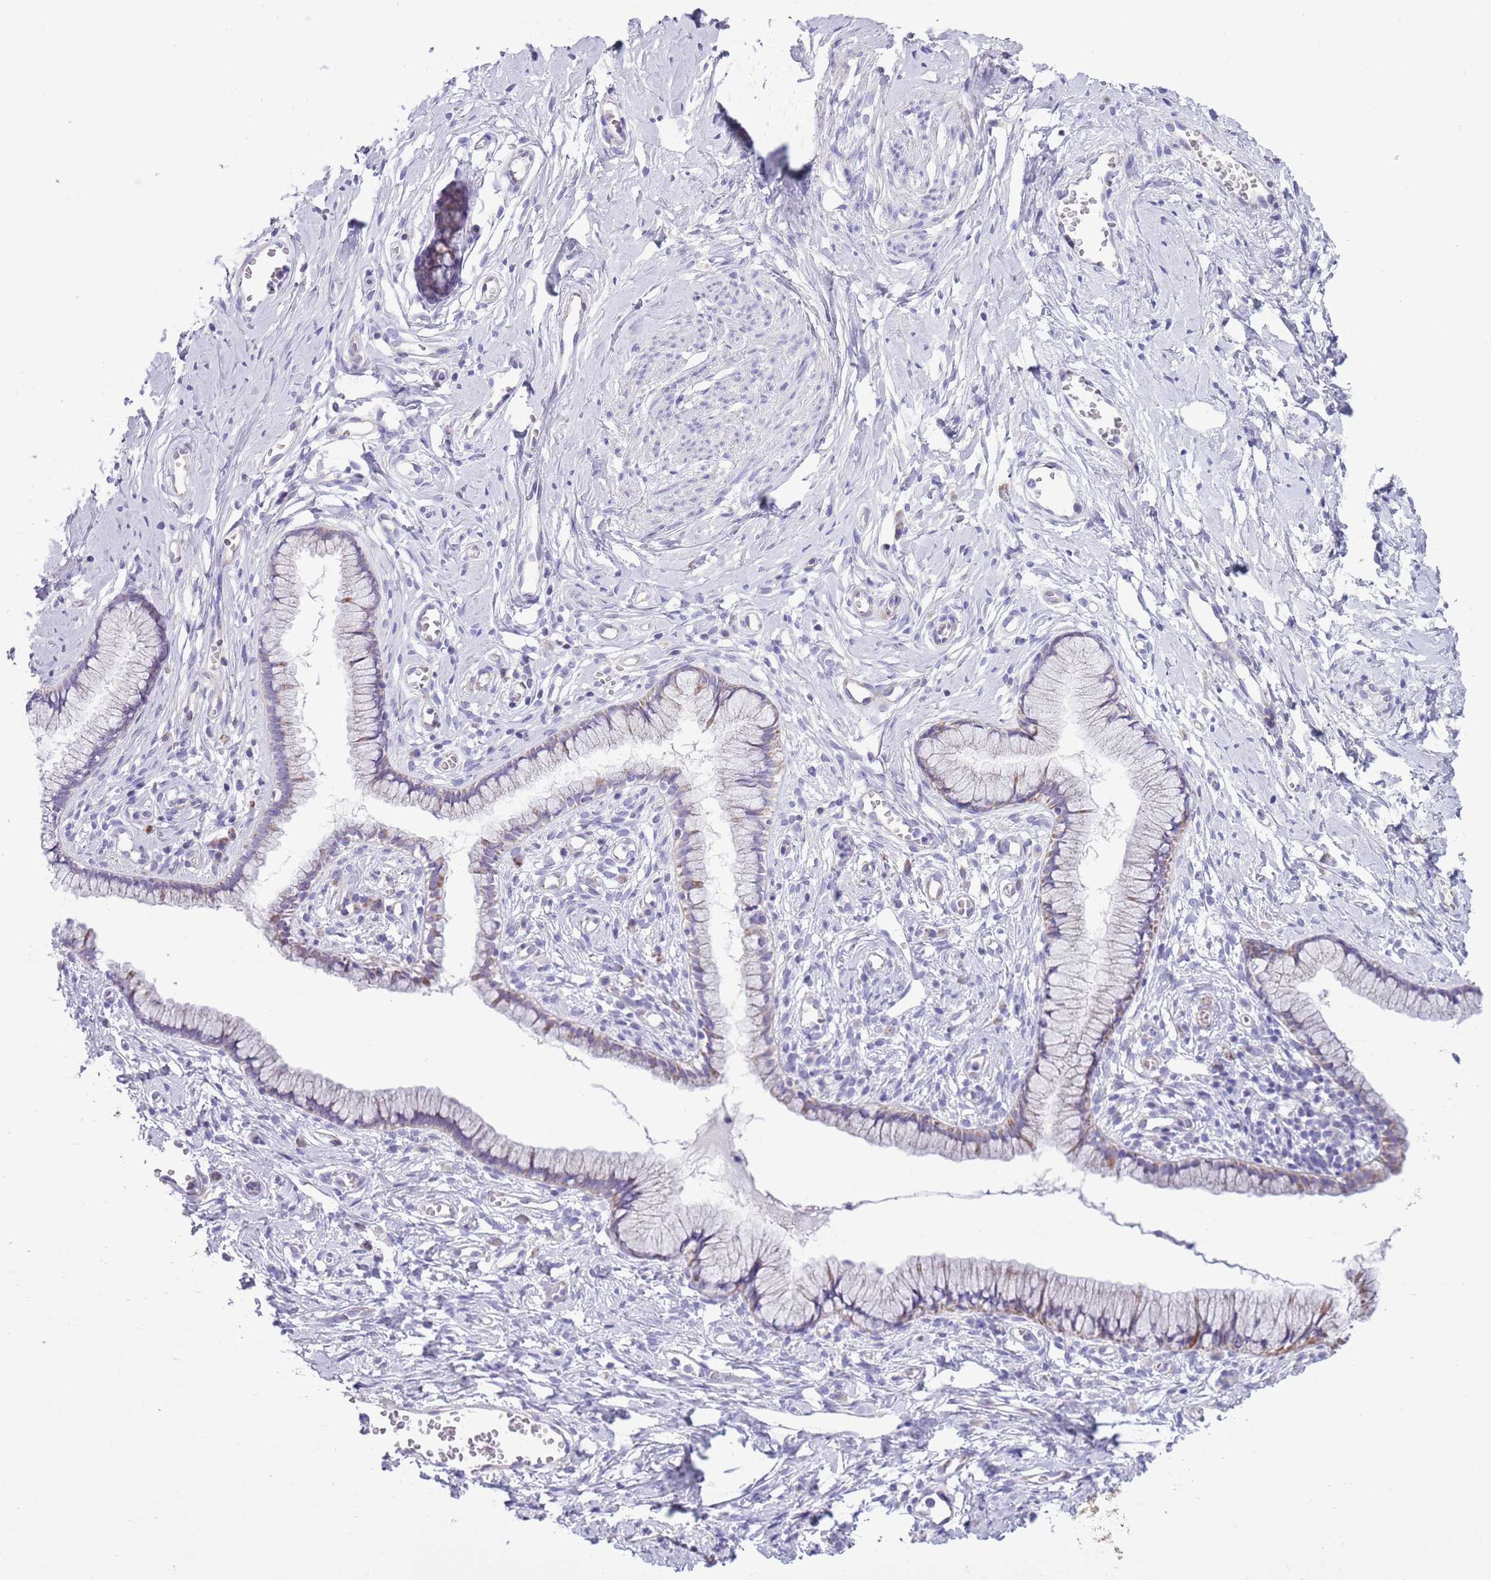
{"staining": {"intensity": "weak", "quantity": "<25%", "location": "cytoplasmic/membranous"}, "tissue": "cervix", "cell_type": "Glandular cells", "image_type": "normal", "snomed": [{"axis": "morphology", "description": "Normal tissue, NOS"}, {"axis": "topography", "description": "Cervix"}], "caption": "Protein analysis of normal cervix exhibits no significant staining in glandular cells.", "gene": "MOCOS", "patient": {"sex": "female", "age": 40}}